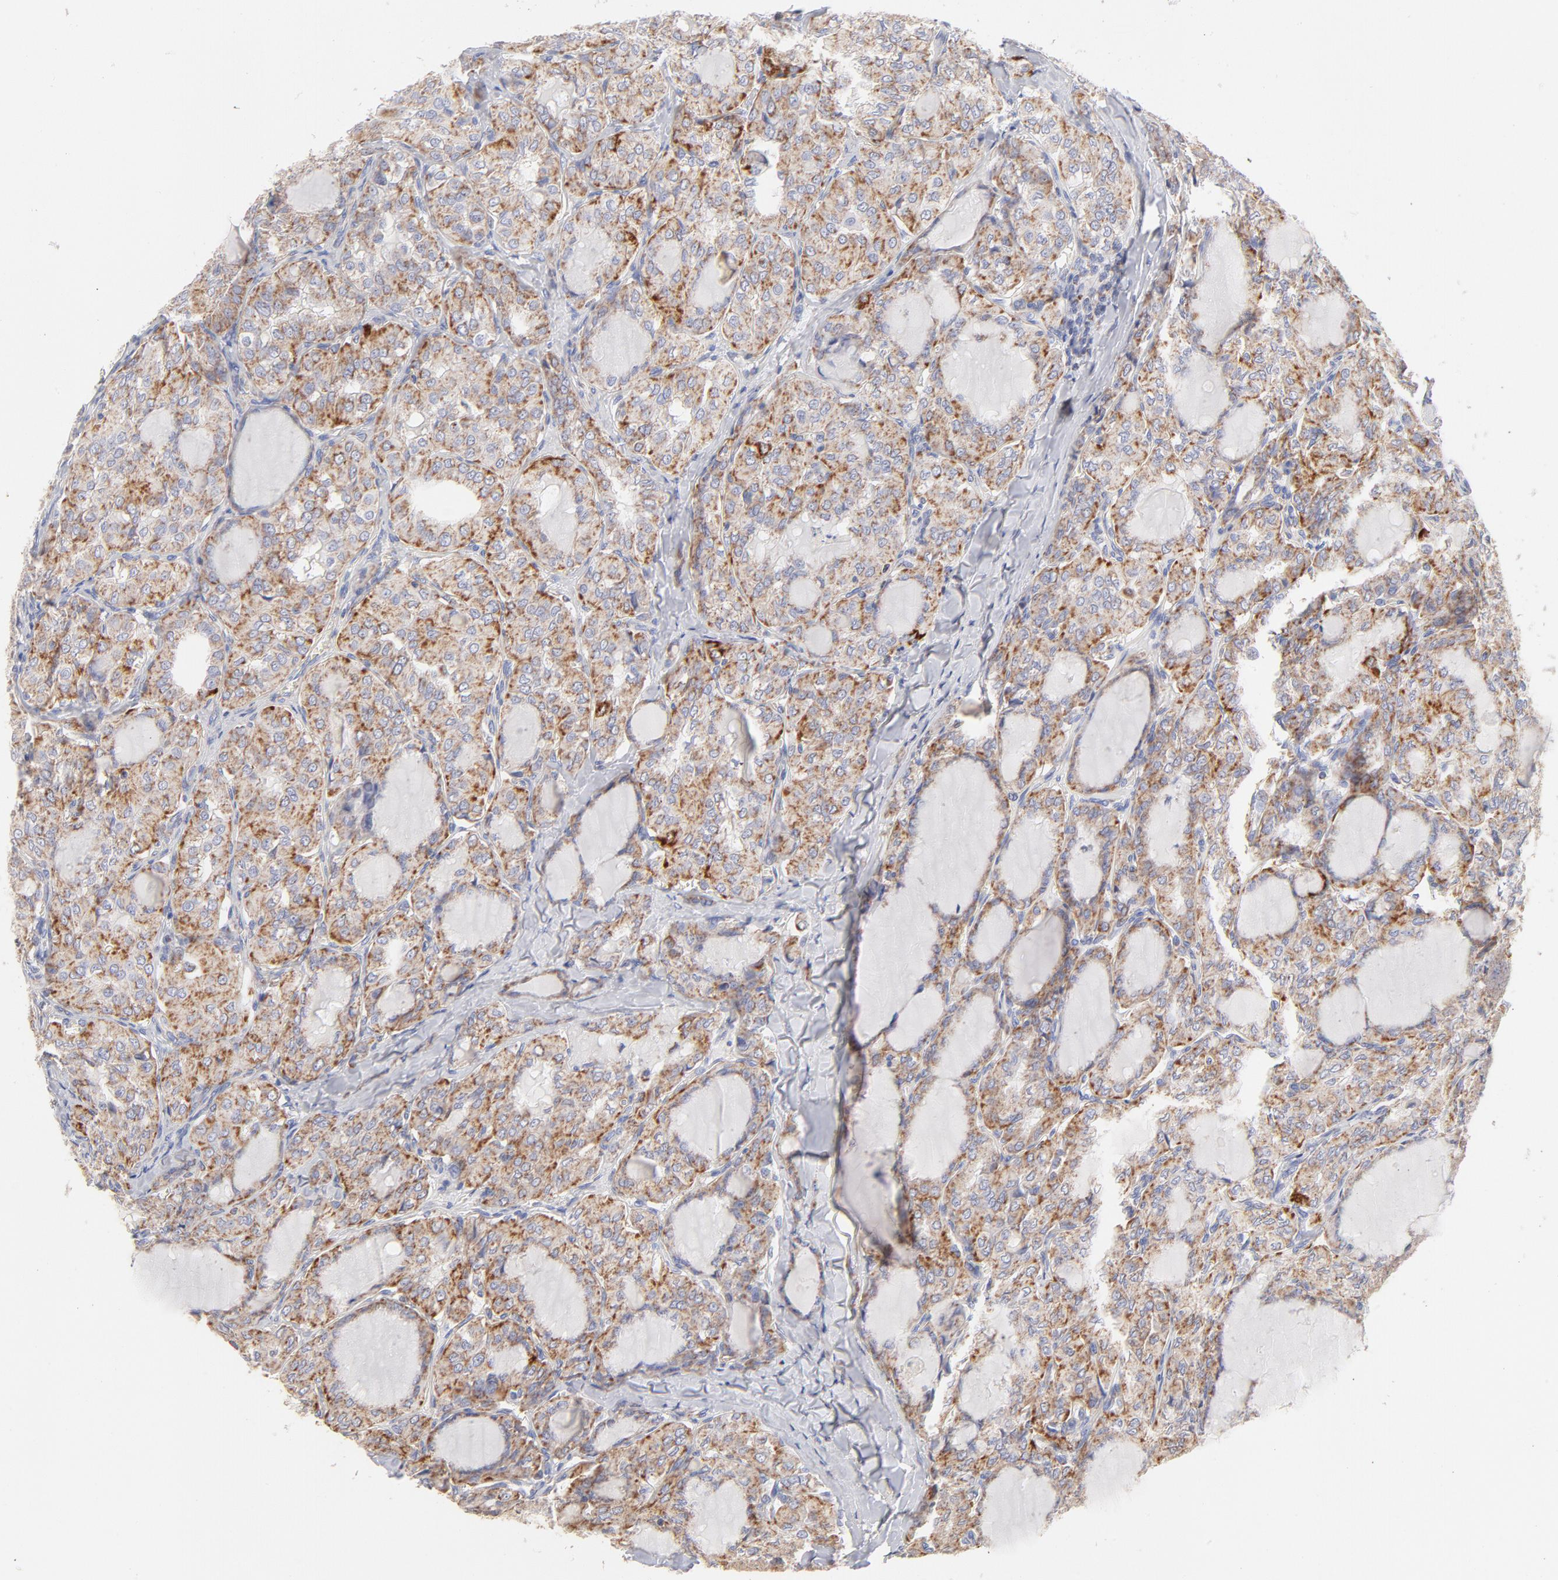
{"staining": {"intensity": "weak", "quantity": ">75%", "location": "cytoplasmic/membranous"}, "tissue": "thyroid cancer", "cell_type": "Tumor cells", "image_type": "cancer", "snomed": [{"axis": "morphology", "description": "Papillary adenocarcinoma, NOS"}, {"axis": "topography", "description": "Thyroid gland"}], "caption": "There is low levels of weak cytoplasmic/membranous staining in tumor cells of papillary adenocarcinoma (thyroid), as demonstrated by immunohistochemical staining (brown color).", "gene": "TIMM8A", "patient": {"sex": "male", "age": 20}}